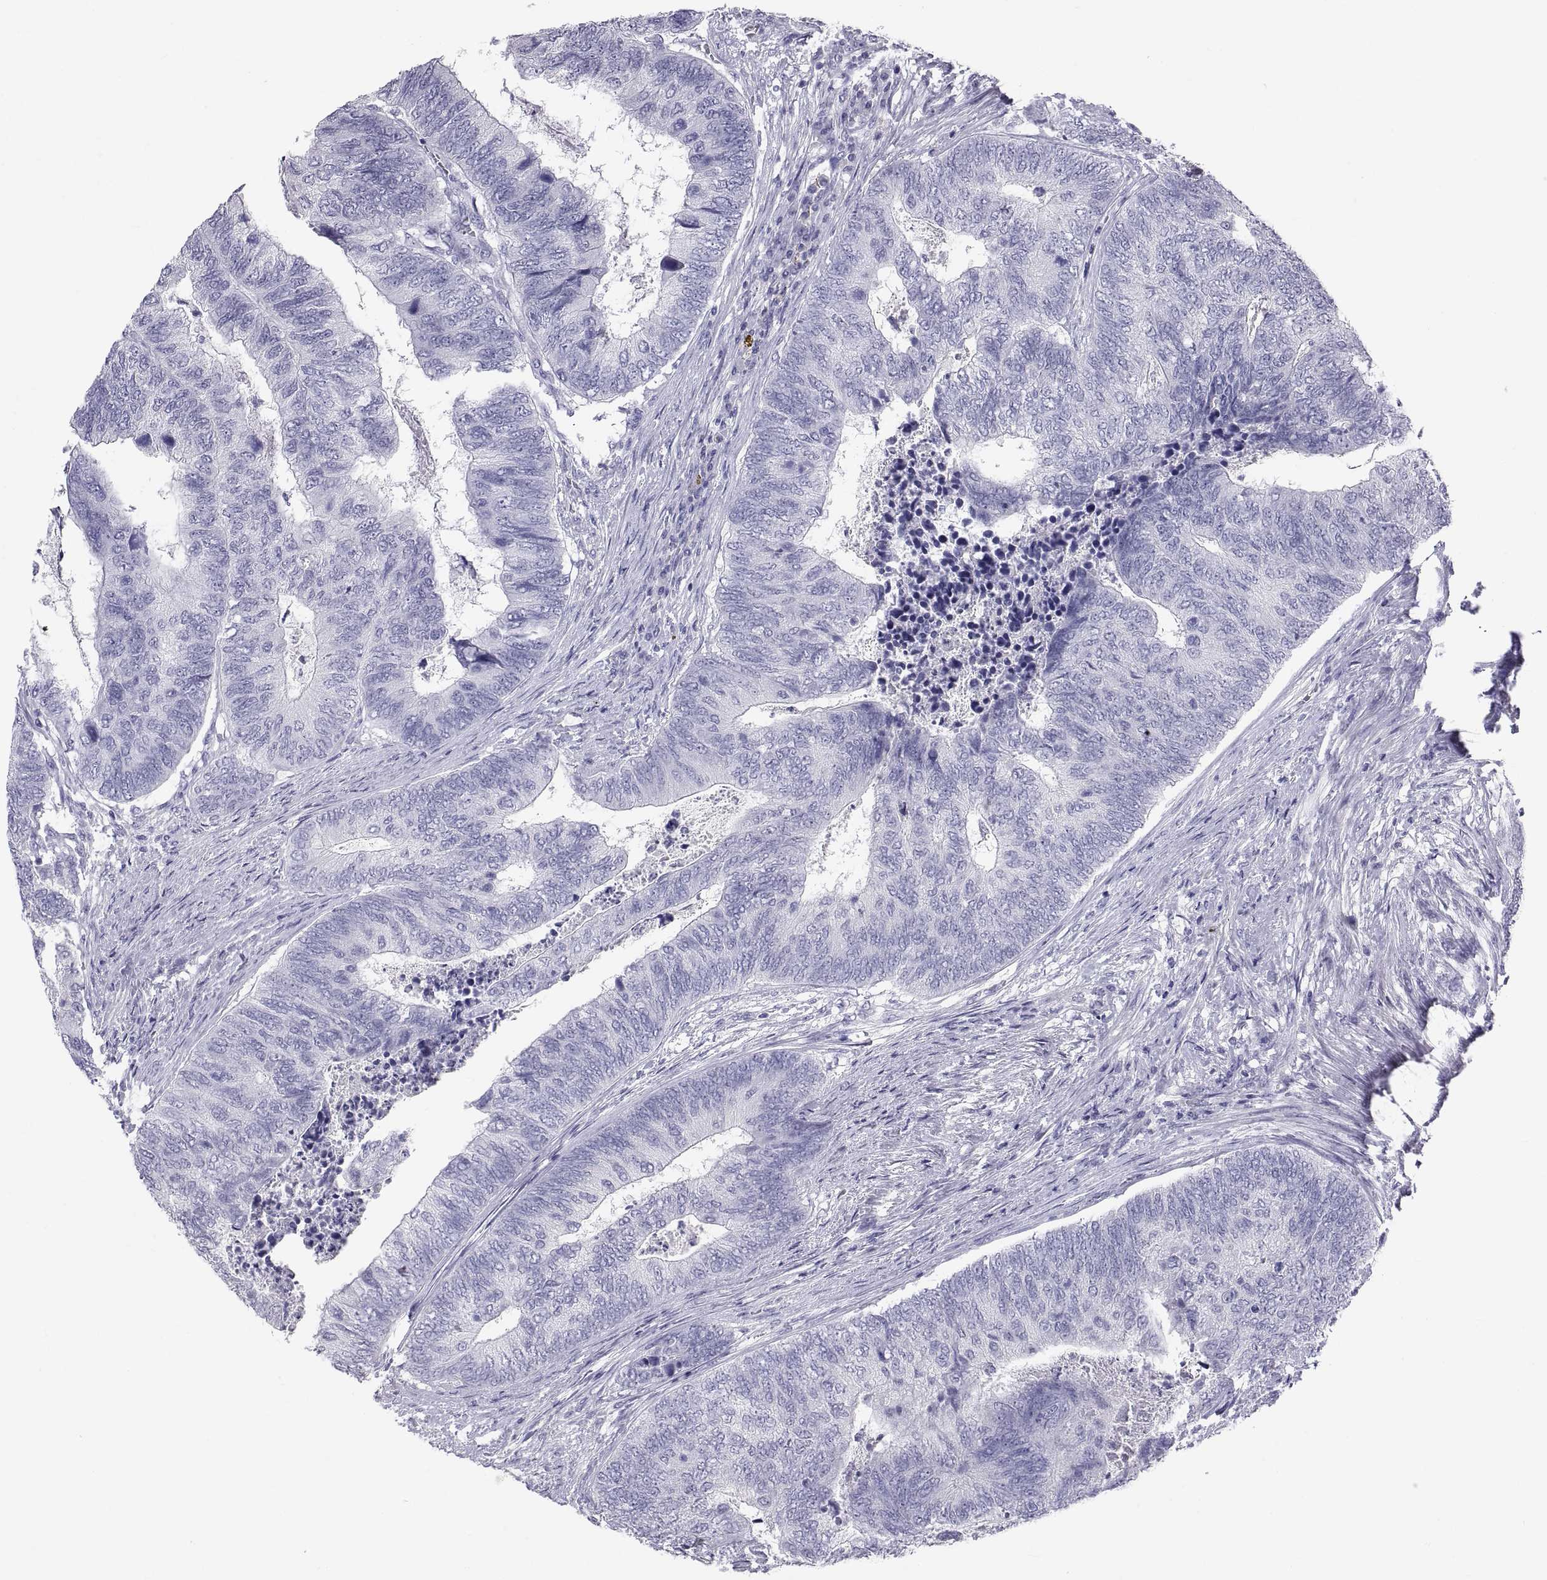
{"staining": {"intensity": "negative", "quantity": "none", "location": "none"}, "tissue": "colorectal cancer", "cell_type": "Tumor cells", "image_type": "cancer", "snomed": [{"axis": "morphology", "description": "Adenocarcinoma, NOS"}, {"axis": "topography", "description": "Colon"}], "caption": "Immunohistochemical staining of colorectal cancer shows no significant positivity in tumor cells. (DAB (3,3'-diaminobenzidine) IHC with hematoxylin counter stain).", "gene": "FAM170A", "patient": {"sex": "female", "age": 67}}